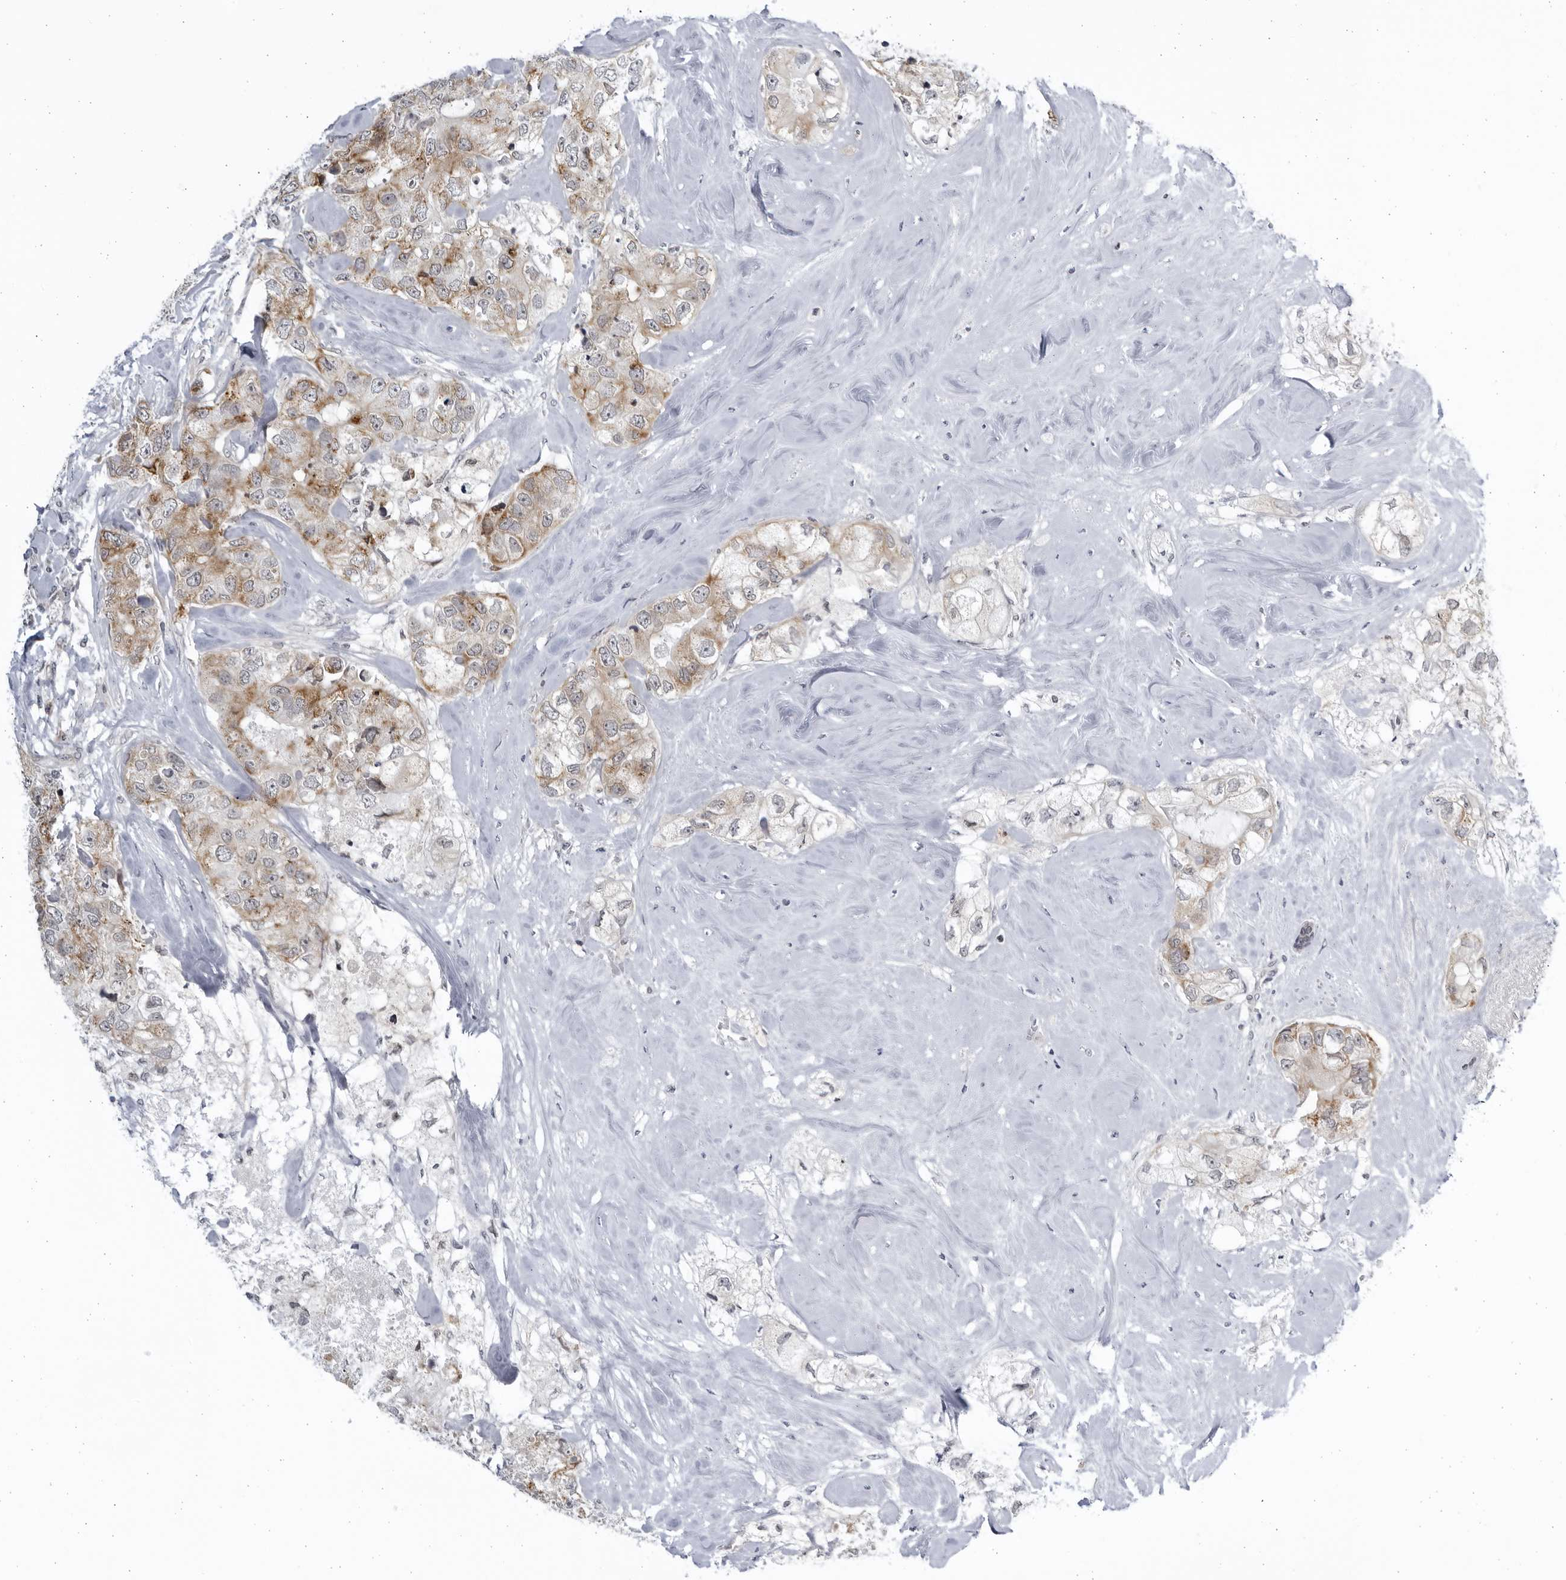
{"staining": {"intensity": "moderate", "quantity": ">75%", "location": "cytoplasmic/membranous"}, "tissue": "breast cancer", "cell_type": "Tumor cells", "image_type": "cancer", "snomed": [{"axis": "morphology", "description": "Duct carcinoma"}, {"axis": "topography", "description": "Breast"}], "caption": "About >75% of tumor cells in breast intraductal carcinoma display moderate cytoplasmic/membranous protein positivity as visualized by brown immunohistochemical staining.", "gene": "SLC25A22", "patient": {"sex": "female", "age": 62}}